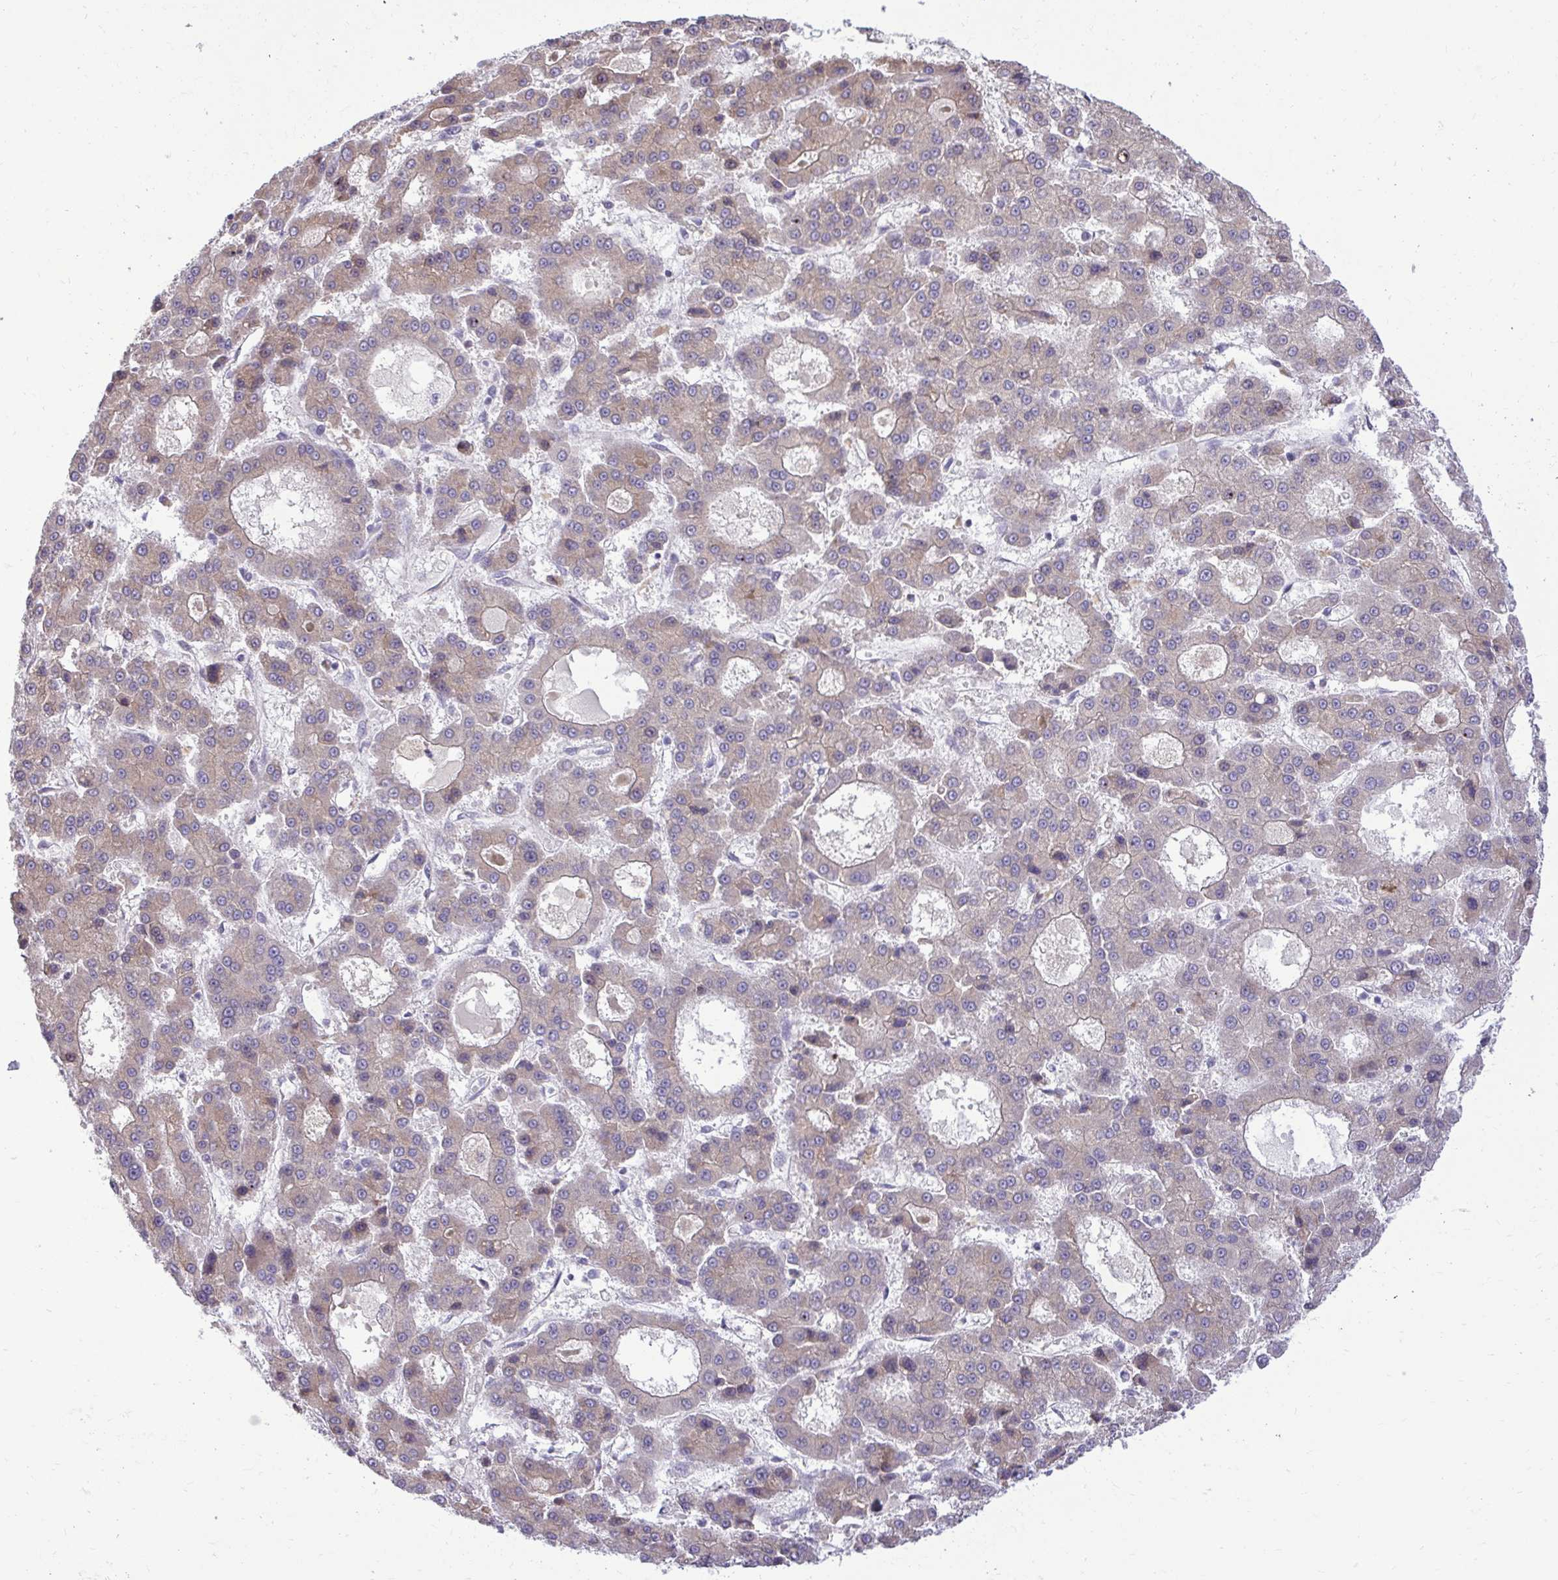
{"staining": {"intensity": "weak", "quantity": "25%-75%", "location": "cytoplasmic/membranous"}, "tissue": "liver cancer", "cell_type": "Tumor cells", "image_type": "cancer", "snomed": [{"axis": "morphology", "description": "Carcinoma, Hepatocellular, NOS"}, {"axis": "topography", "description": "Liver"}], "caption": "The image reveals immunohistochemical staining of liver hepatocellular carcinoma. There is weak cytoplasmic/membranous staining is present in approximately 25%-75% of tumor cells. The protein of interest is stained brown, and the nuclei are stained in blue (DAB (3,3'-diaminobenzidine) IHC with brightfield microscopy, high magnification).", "gene": "METTL9", "patient": {"sex": "male", "age": 70}}